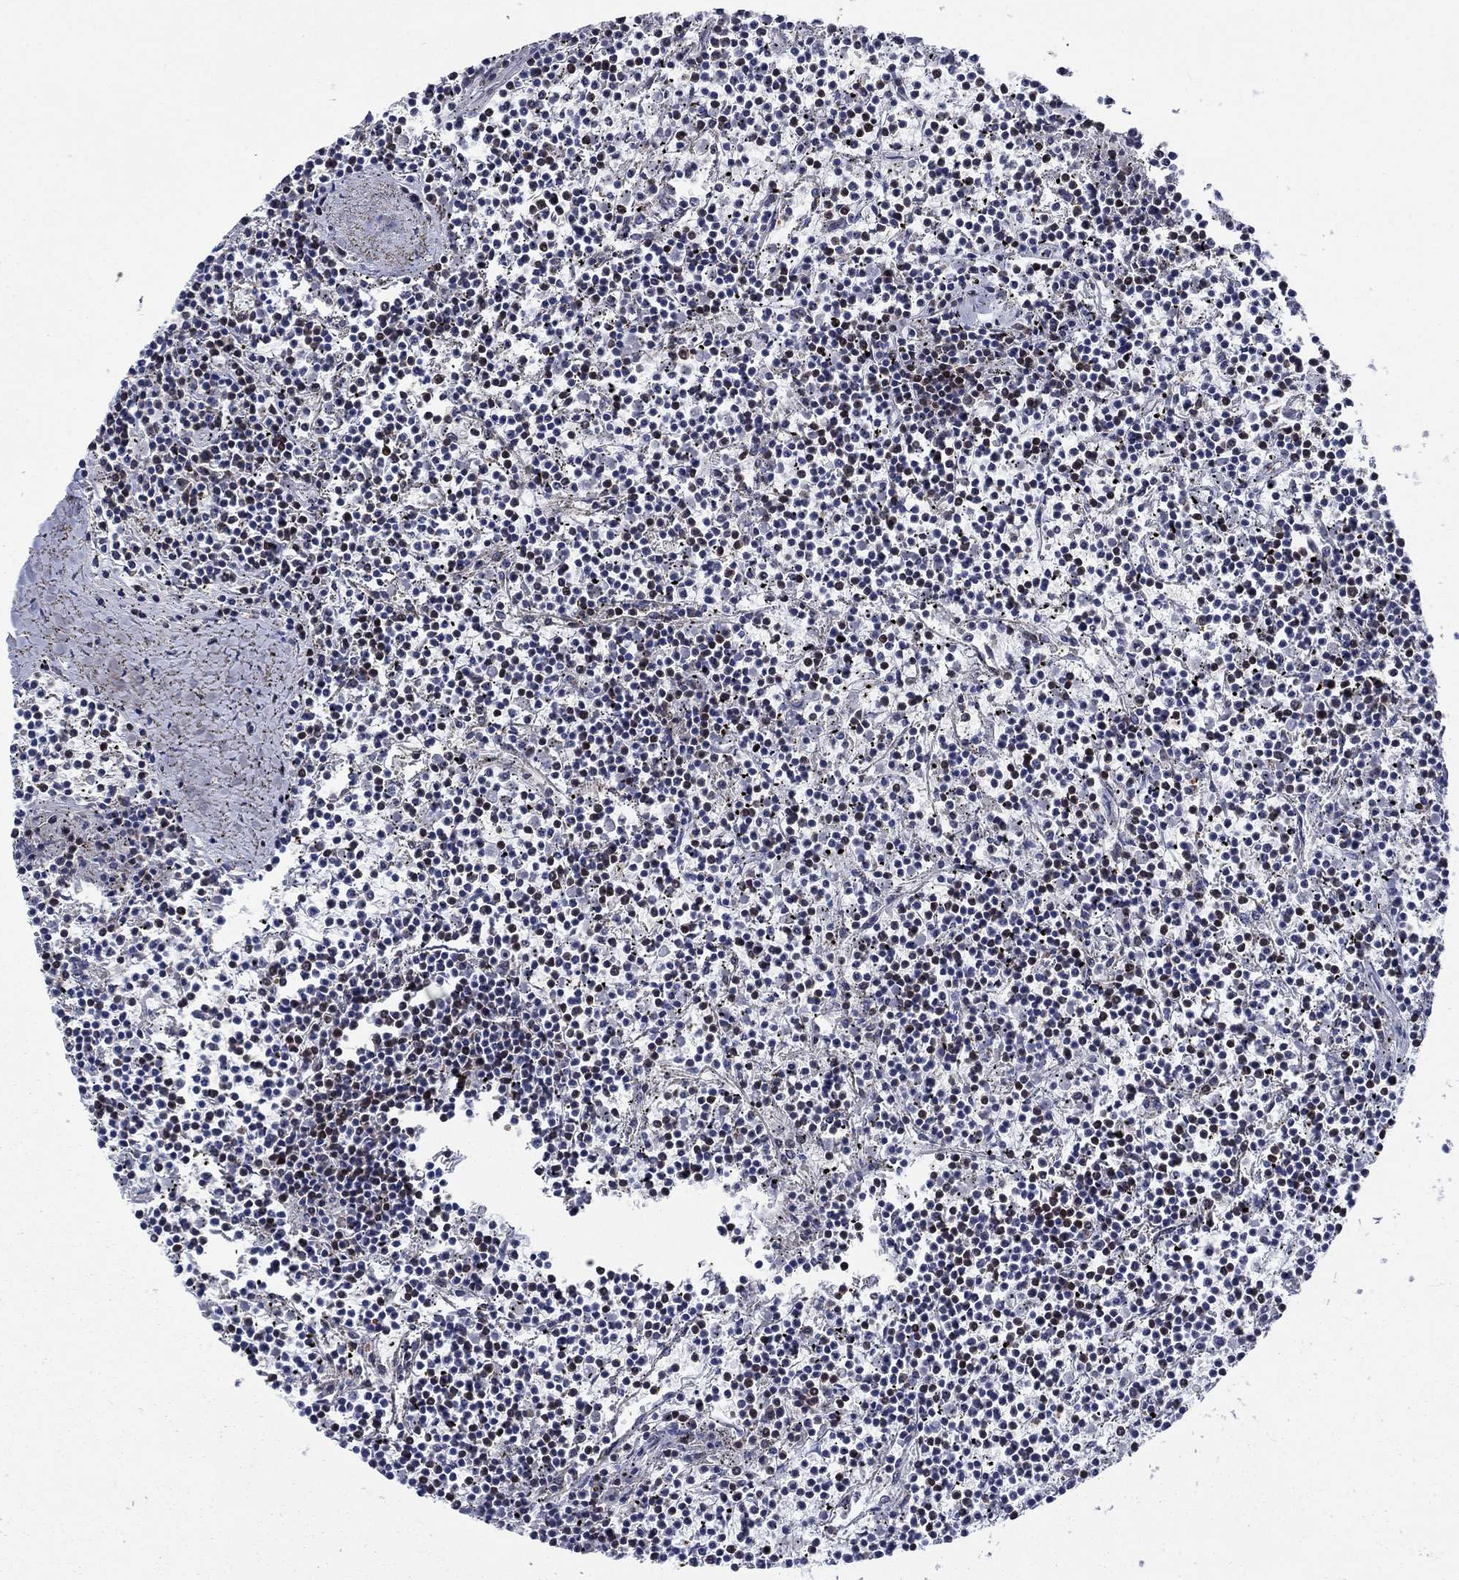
{"staining": {"intensity": "moderate", "quantity": "<25%", "location": "nuclear"}, "tissue": "lymphoma", "cell_type": "Tumor cells", "image_type": "cancer", "snomed": [{"axis": "morphology", "description": "Malignant lymphoma, non-Hodgkin's type, Low grade"}, {"axis": "topography", "description": "Spleen"}], "caption": "Immunohistochemical staining of human lymphoma demonstrates moderate nuclear protein expression in approximately <25% of tumor cells.", "gene": "RPRD1B", "patient": {"sex": "female", "age": 19}}